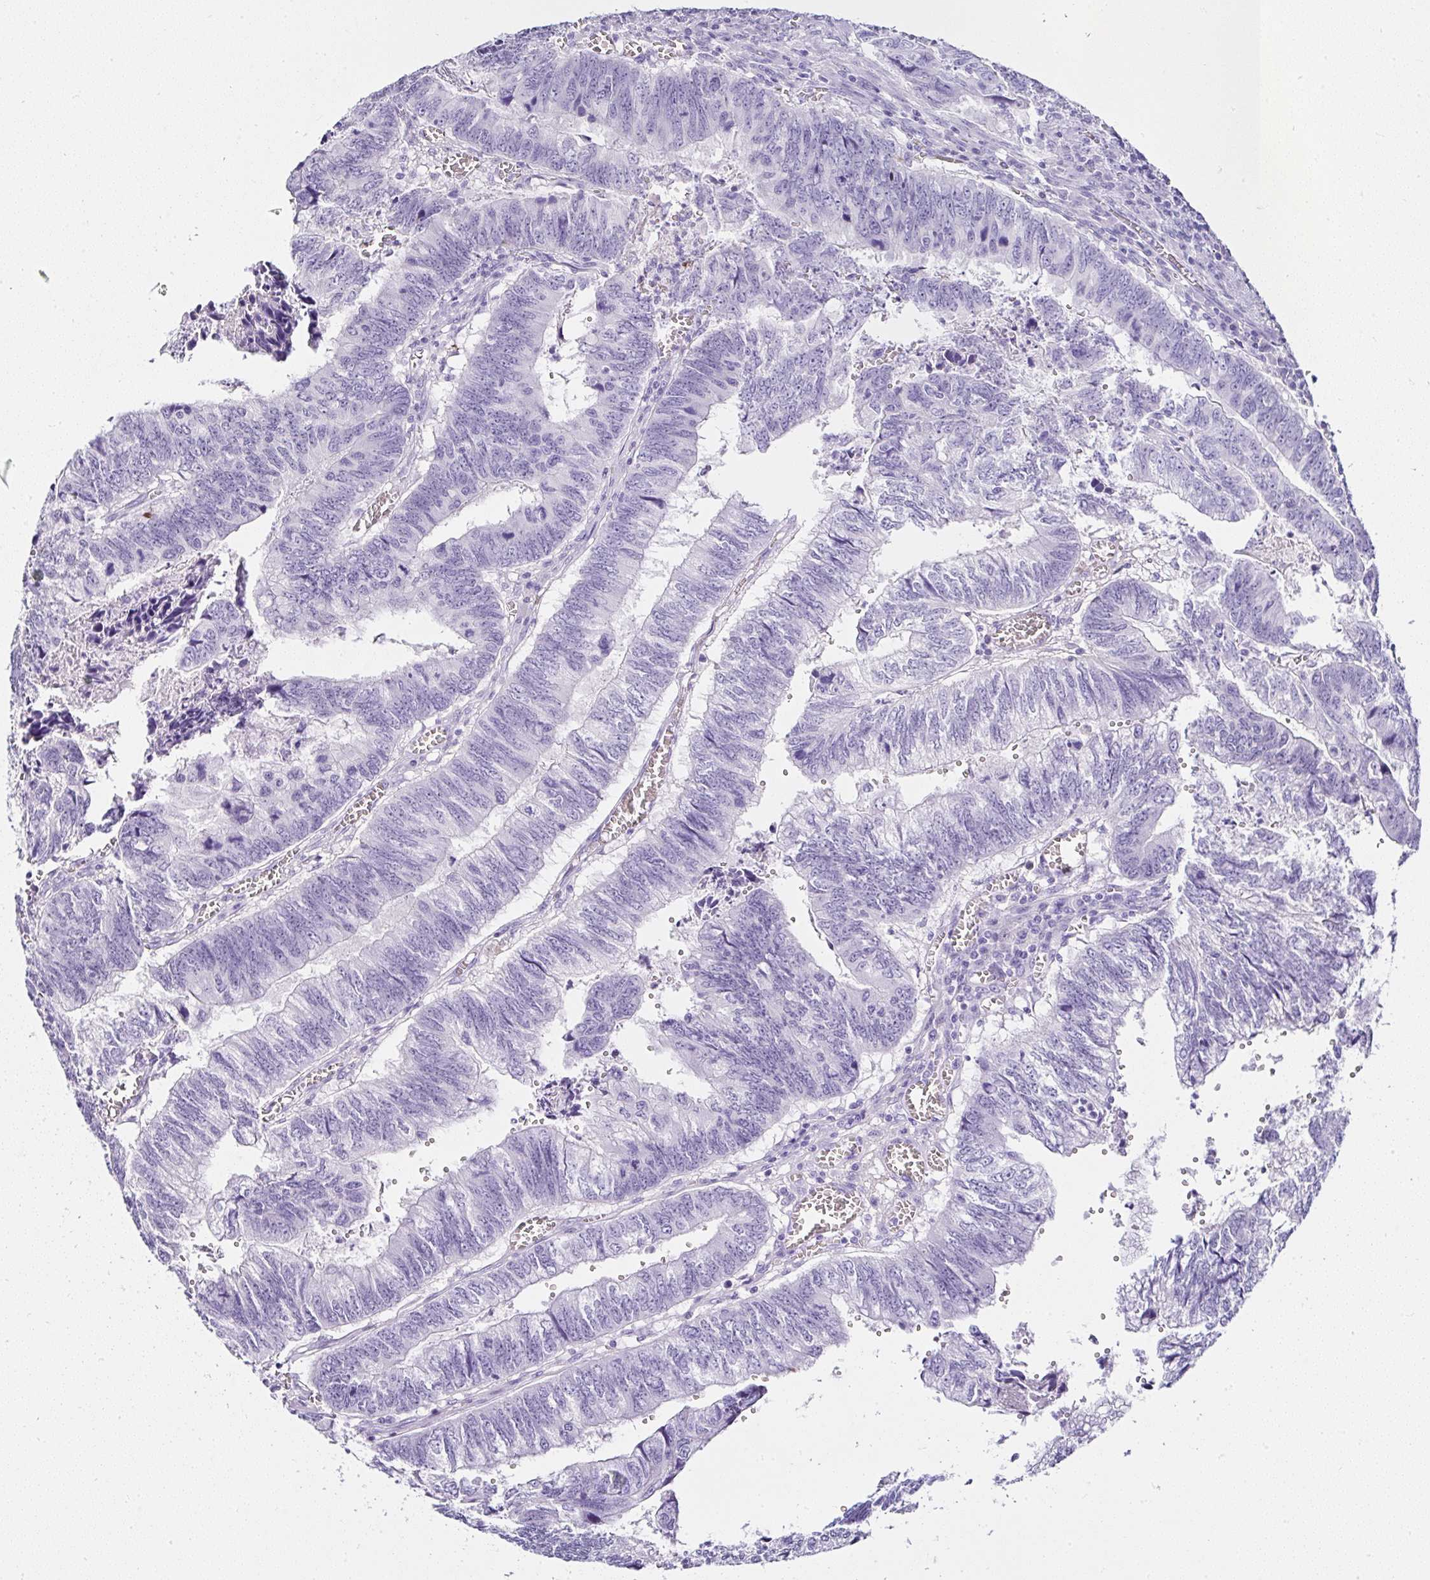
{"staining": {"intensity": "negative", "quantity": "none", "location": "none"}, "tissue": "colorectal cancer", "cell_type": "Tumor cells", "image_type": "cancer", "snomed": [{"axis": "morphology", "description": "Adenocarcinoma, NOS"}, {"axis": "topography", "description": "Colon"}], "caption": "Colorectal cancer stained for a protein using immunohistochemistry demonstrates no expression tumor cells.", "gene": "SERPINB3", "patient": {"sex": "male", "age": 86}}